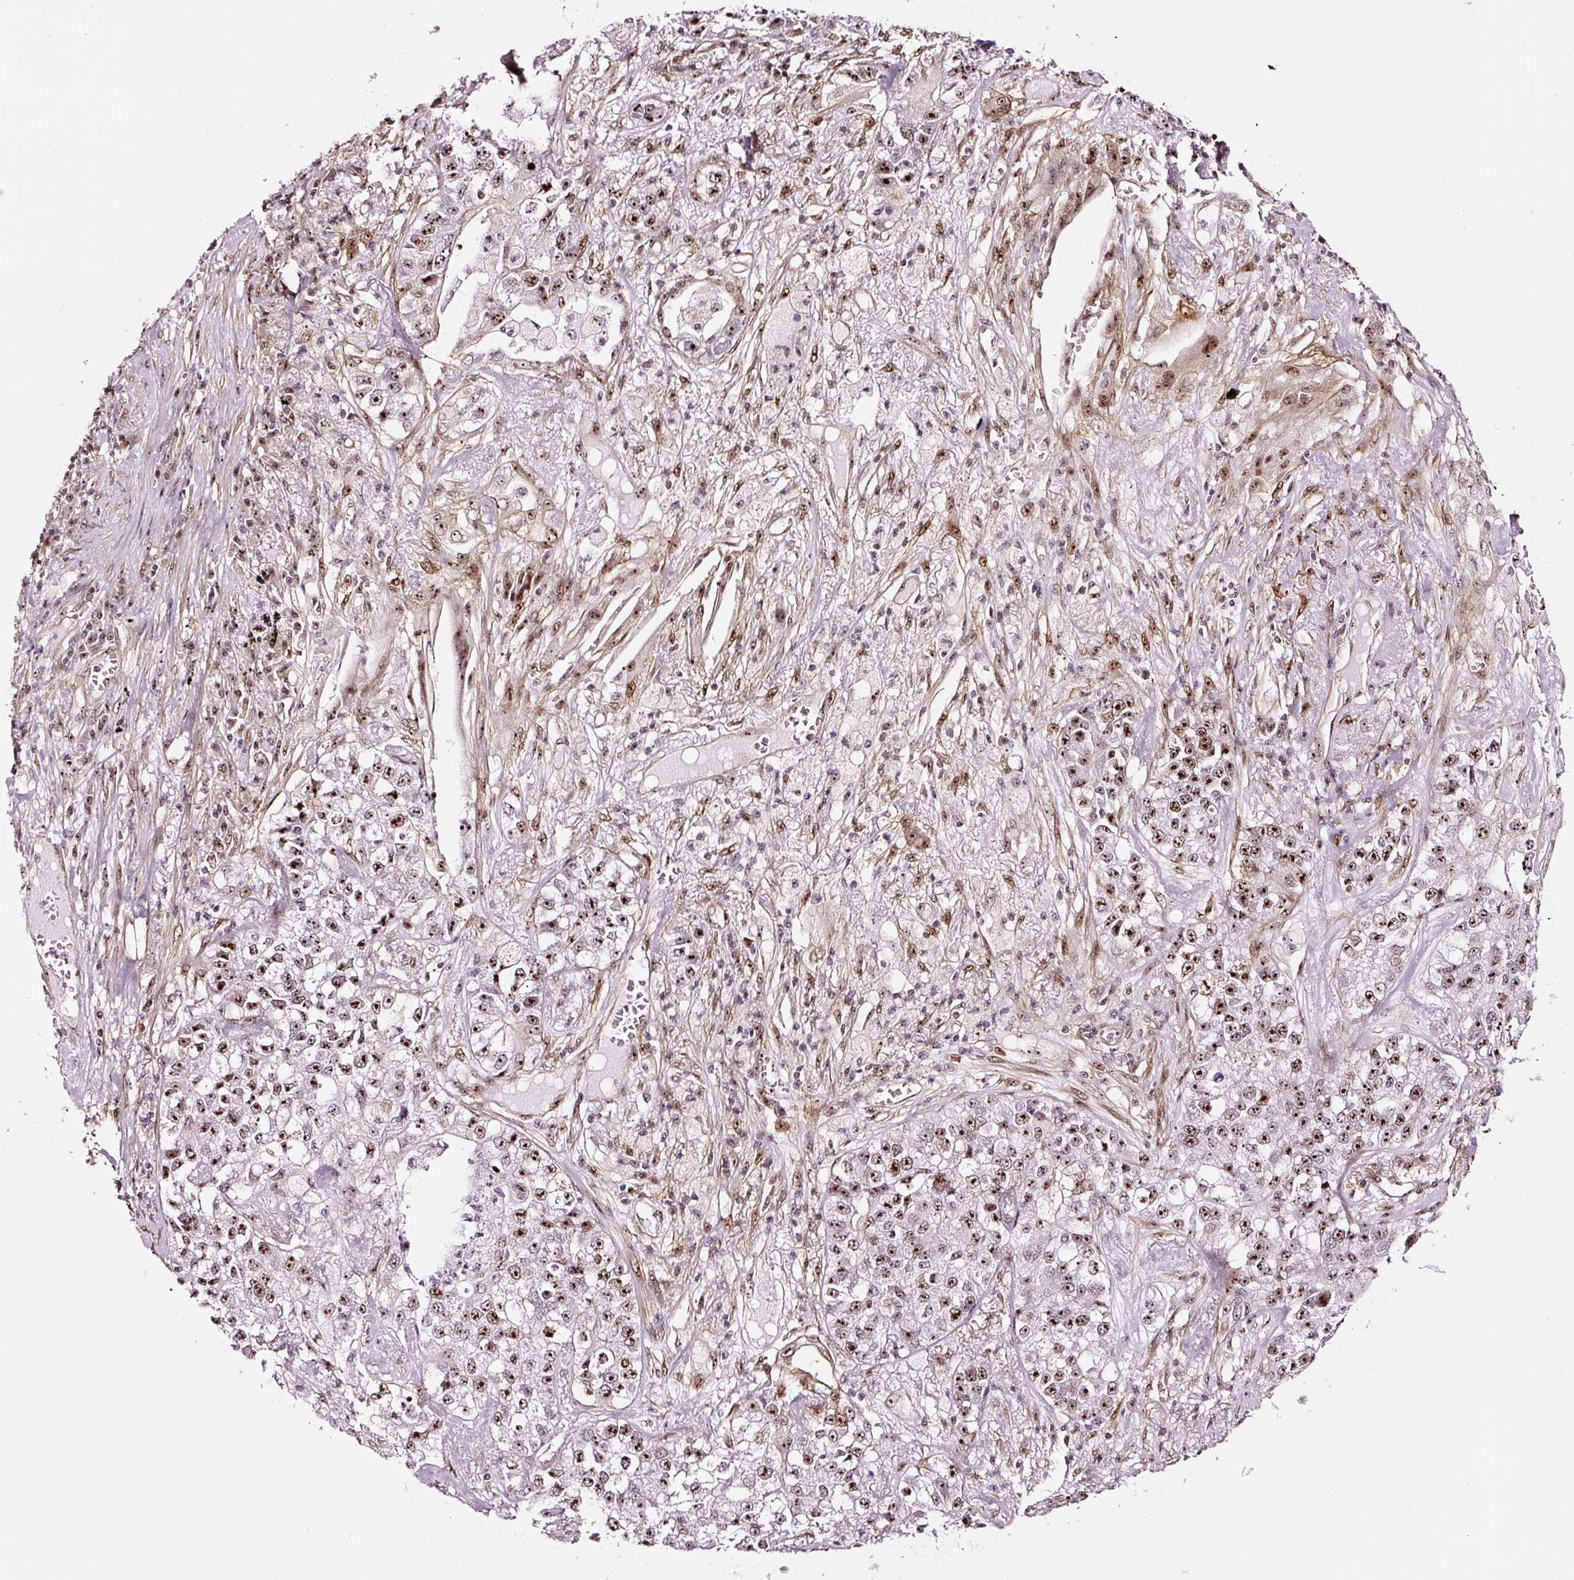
{"staining": {"intensity": "strong", "quantity": ">75%", "location": "nuclear"}, "tissue": "lung cancer", "cell_type": "Tumor cells", "image_type": "cancer", "snomed": [{"axis": "morphology", "description": "Adenocarcinoma, NOS"}, {"axis": "topography", "description": "Lung"}], "caption": "Lung cancer (adenocarcinoma) tissue reveals strong nuclear expression in about >75% of tumor cells, visualized by immunohistochemistry. The staining is performed using DAB brown chromogen to label protein expression. The nuclei are counter-stained blue using hematoxylin.", "gene": "GNL3", "patient": {"sex": "male", "age": 49}}